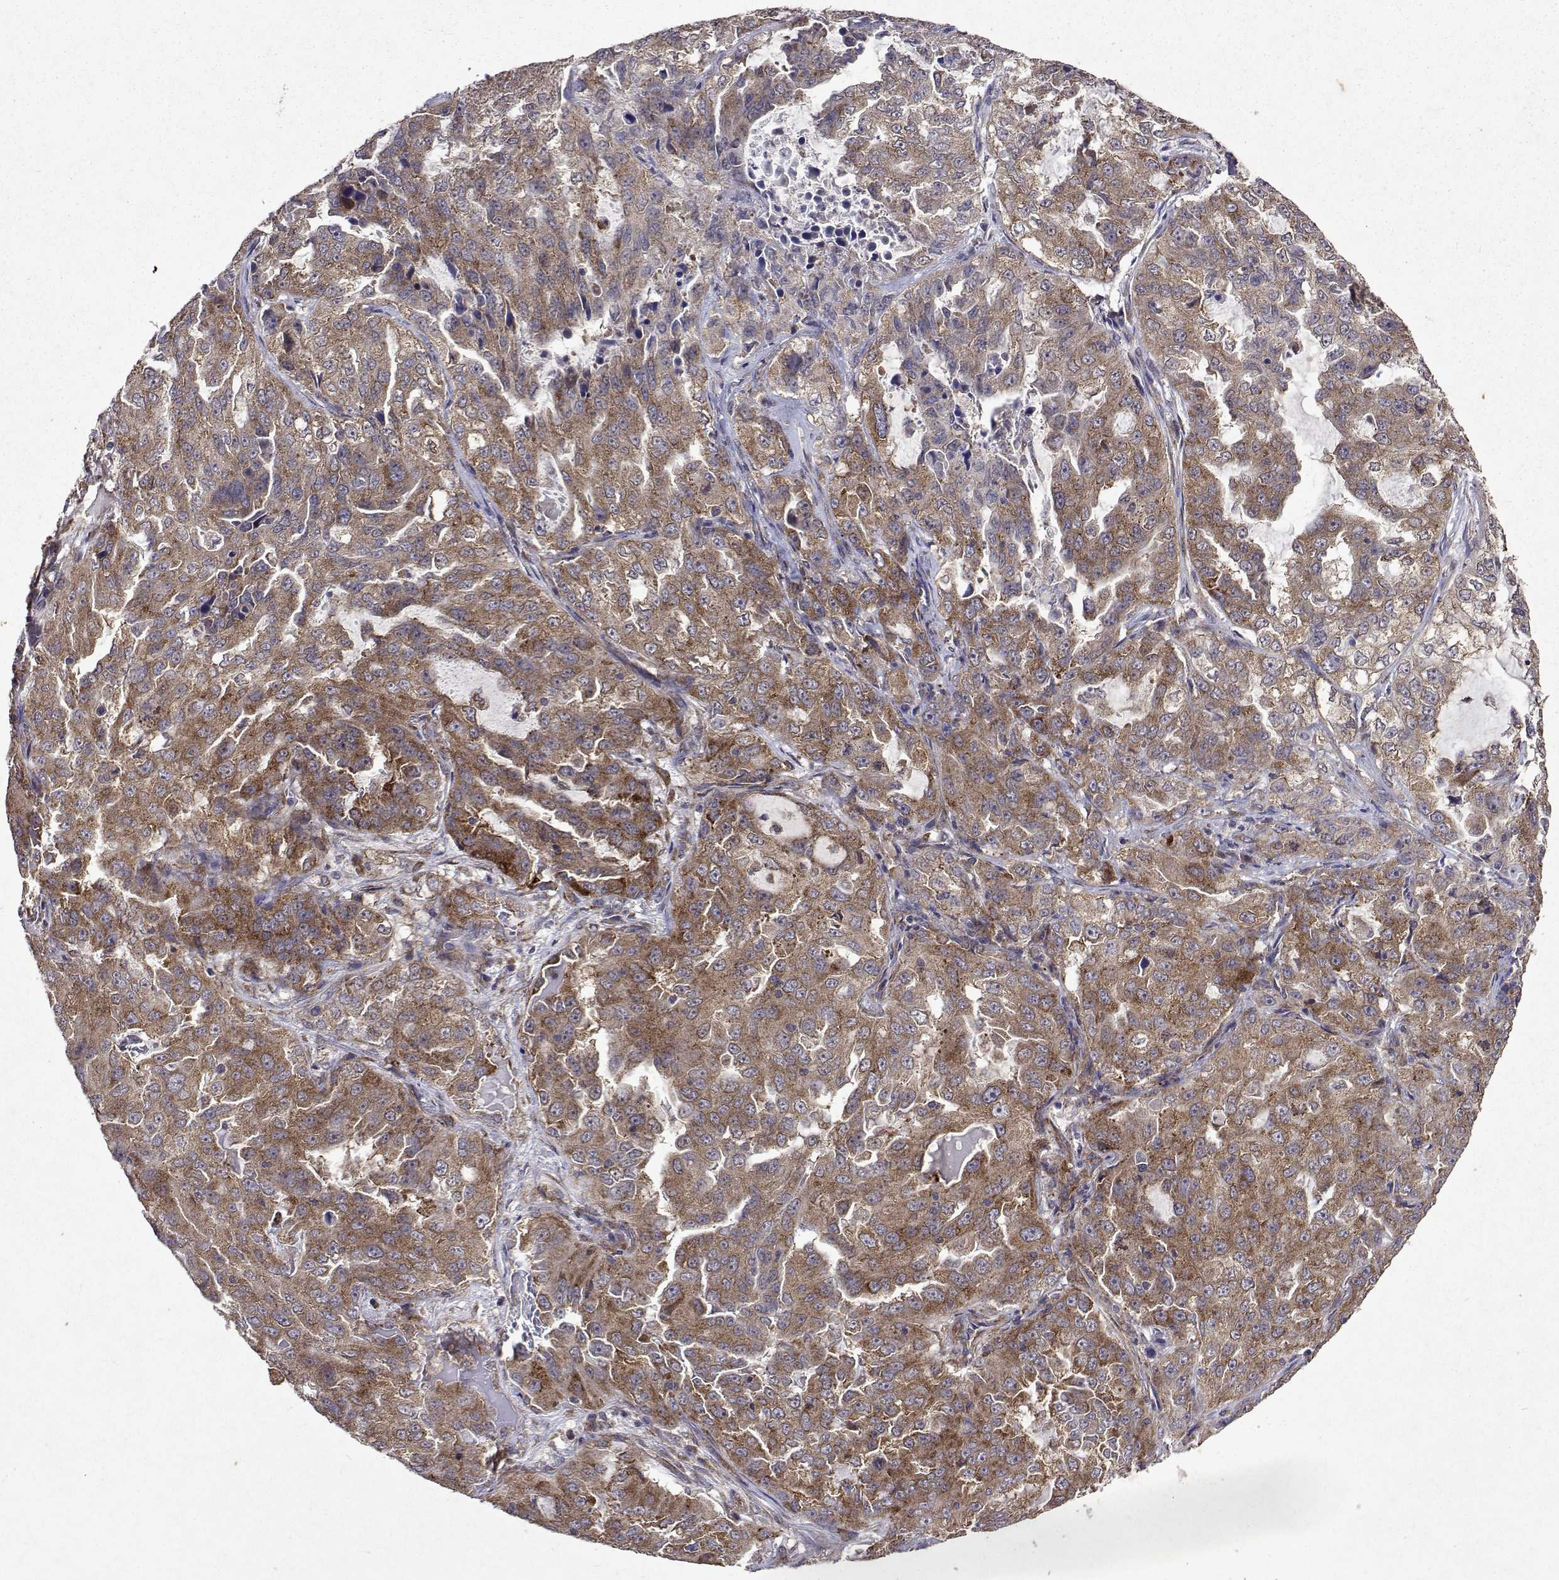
{"staining": {"intensity": "moderate", "quantity": ">75%", "location": "cytoplasmic/membranous"}, "tissue": "lung cancer", "cell_type": "Tumor cells", "image_type": "cancer", "snomed": [{"axis": "morphology", "description": "Adenocarcinoma, NOS"}, {"axis": "topography", "description": "Lung"}], "caption": "IHC photomicrograph of neoplastic tissue: lung cancer (adenocarcinoma) stained using immunohistochemistry (IHC) exhibits medium levels of moderate protein expression localized specifically in the cytoplasmic/membranous of tumor cells, appearing as a cytoplasmic/membranous brown color.", "gene": "TARBP2", "patient": {"sex": "female", "age": 61}}